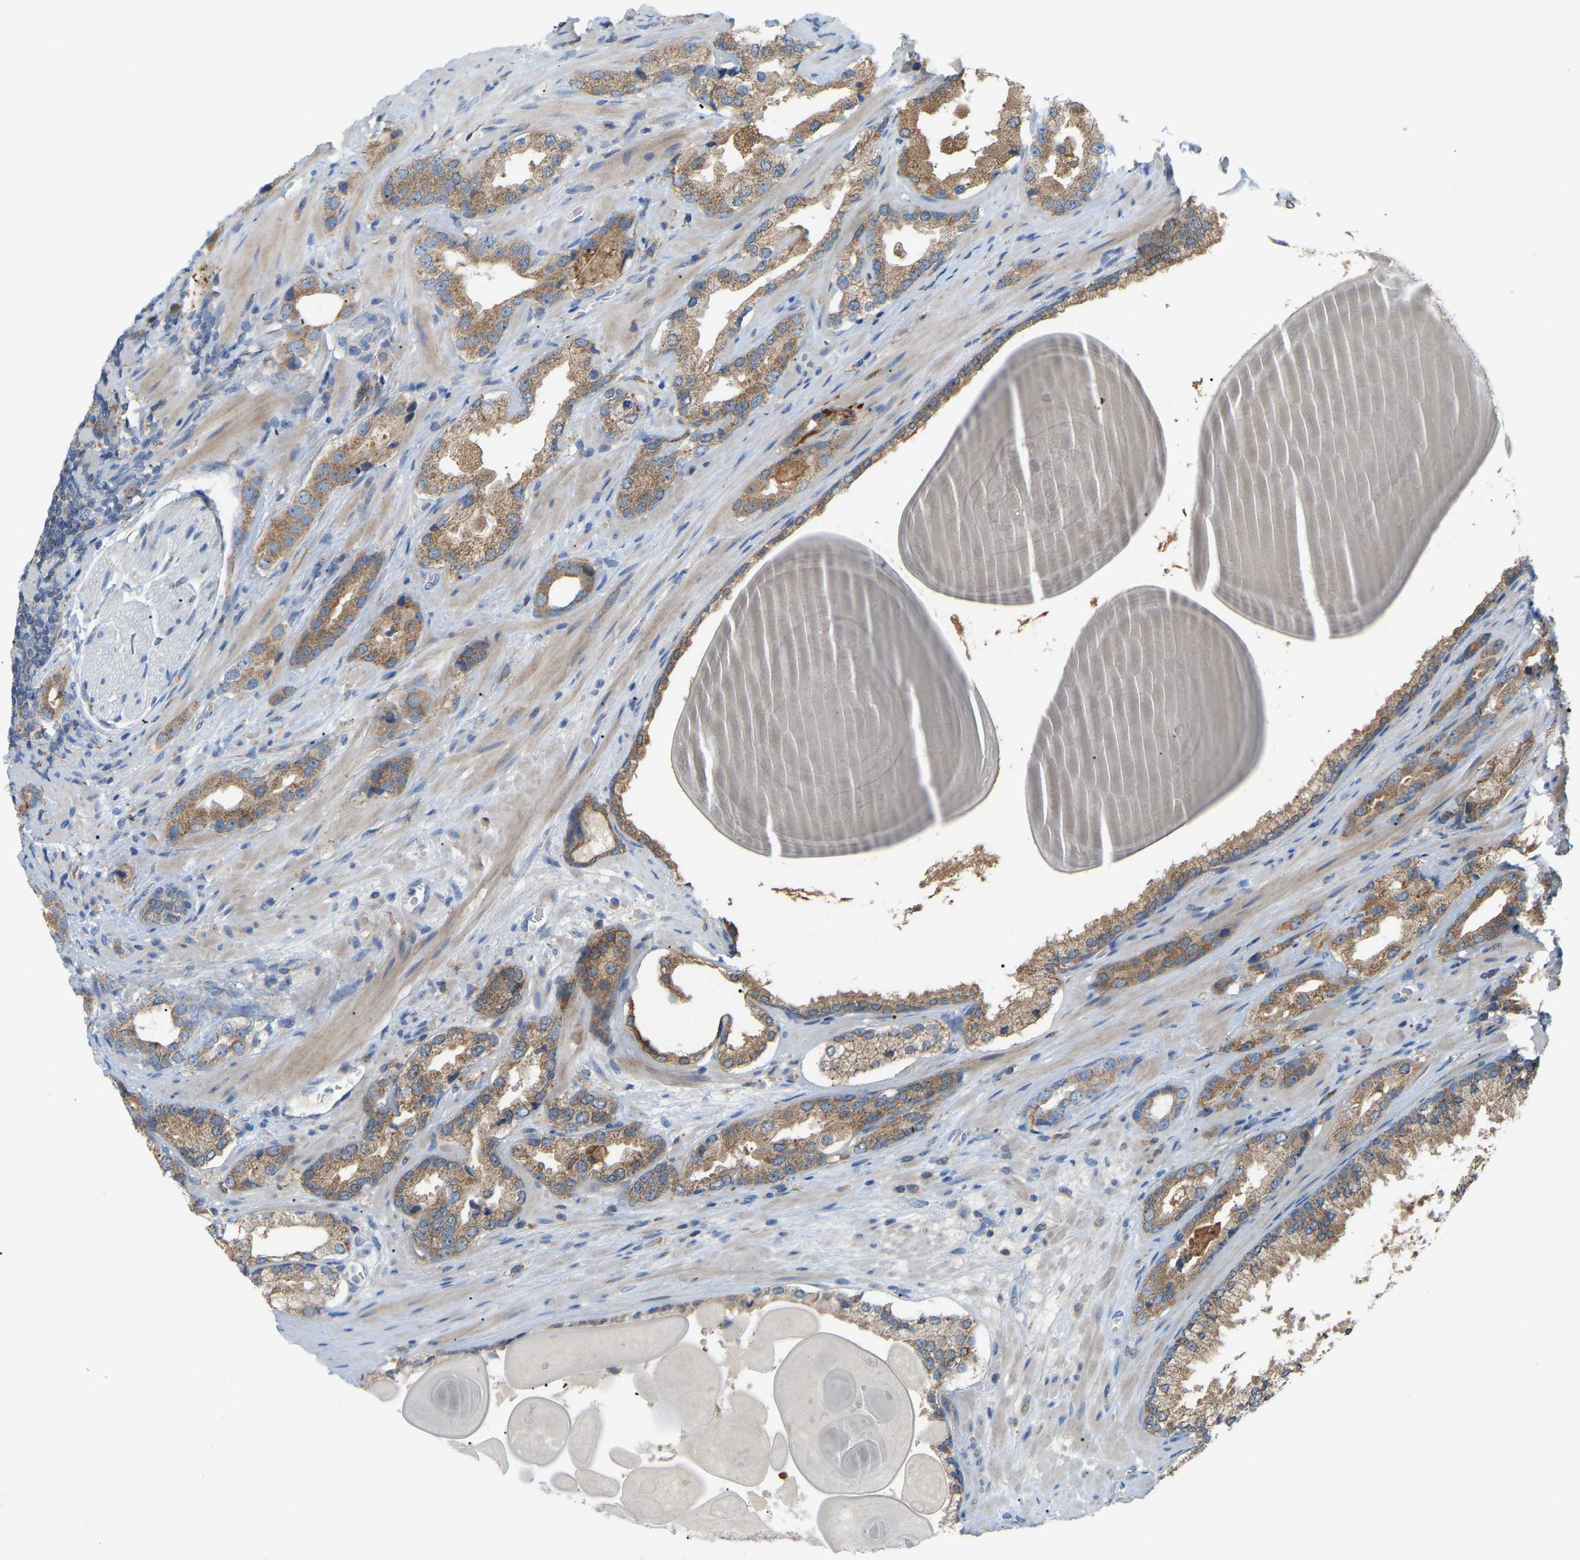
{"staining": {"intensity": "moderate", "quantity": ">75%", "location": "cytoplasmic/membranous"}, "tissue": "prostate cancer", "cell_type": "Tumor cells", "image_type": "cancer", "snomed": [{"axis": "morphology", "description": "Adenocarcinoma, High grade"}, {"axis": "topography", "description": "Prostate"}], "caption": "This is a micrograph of immunohistochemistry (IHC) staining of high-grade adenocarcinoma (prostate), which shows moderate staining in the cytoplasmic/membranous of tumor cells.", "gene": "CROT", "patient": {"sex": "male", "age": 63}}